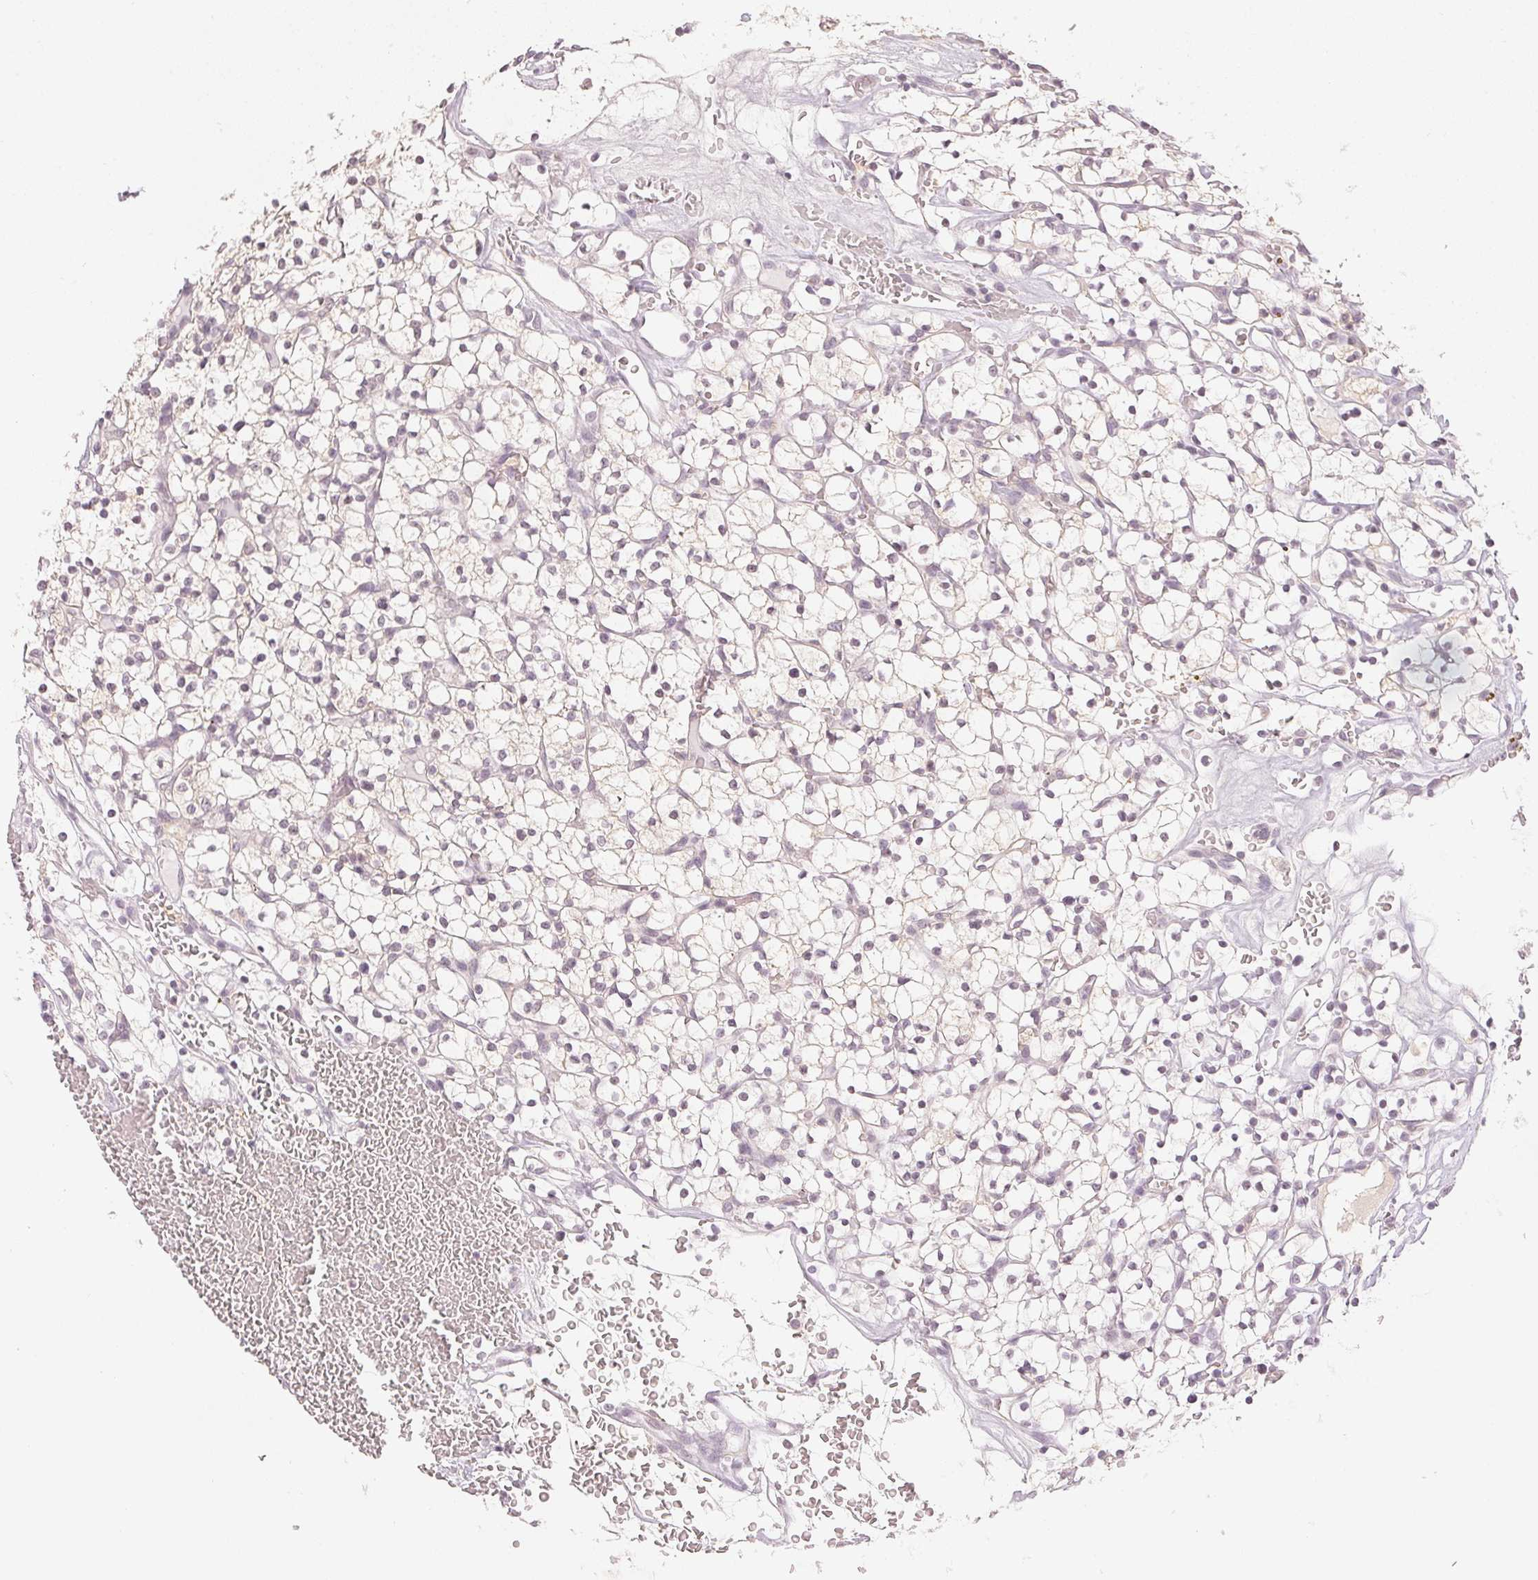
{"staining": {"intensity": "negative", "quantity": "none", "location": "none"}, "tissue": "renal cancer", "cell_type": "Tumor cells", "image_type": "cancer", "snomed": [{"axis": "morphology", "description": "Adenocarcinoma, NOS"}, {"axis": "topography", "description": "Kidney"}], "caption": "DAB (3,3'-diaminobenzidine) immunohistochemical staining of human renal cancer (adenocarcinoma) exhibits no significant expression in tumor cells.", "gene": "KPRP", "patient": {"sex": "female", "age": 64}}